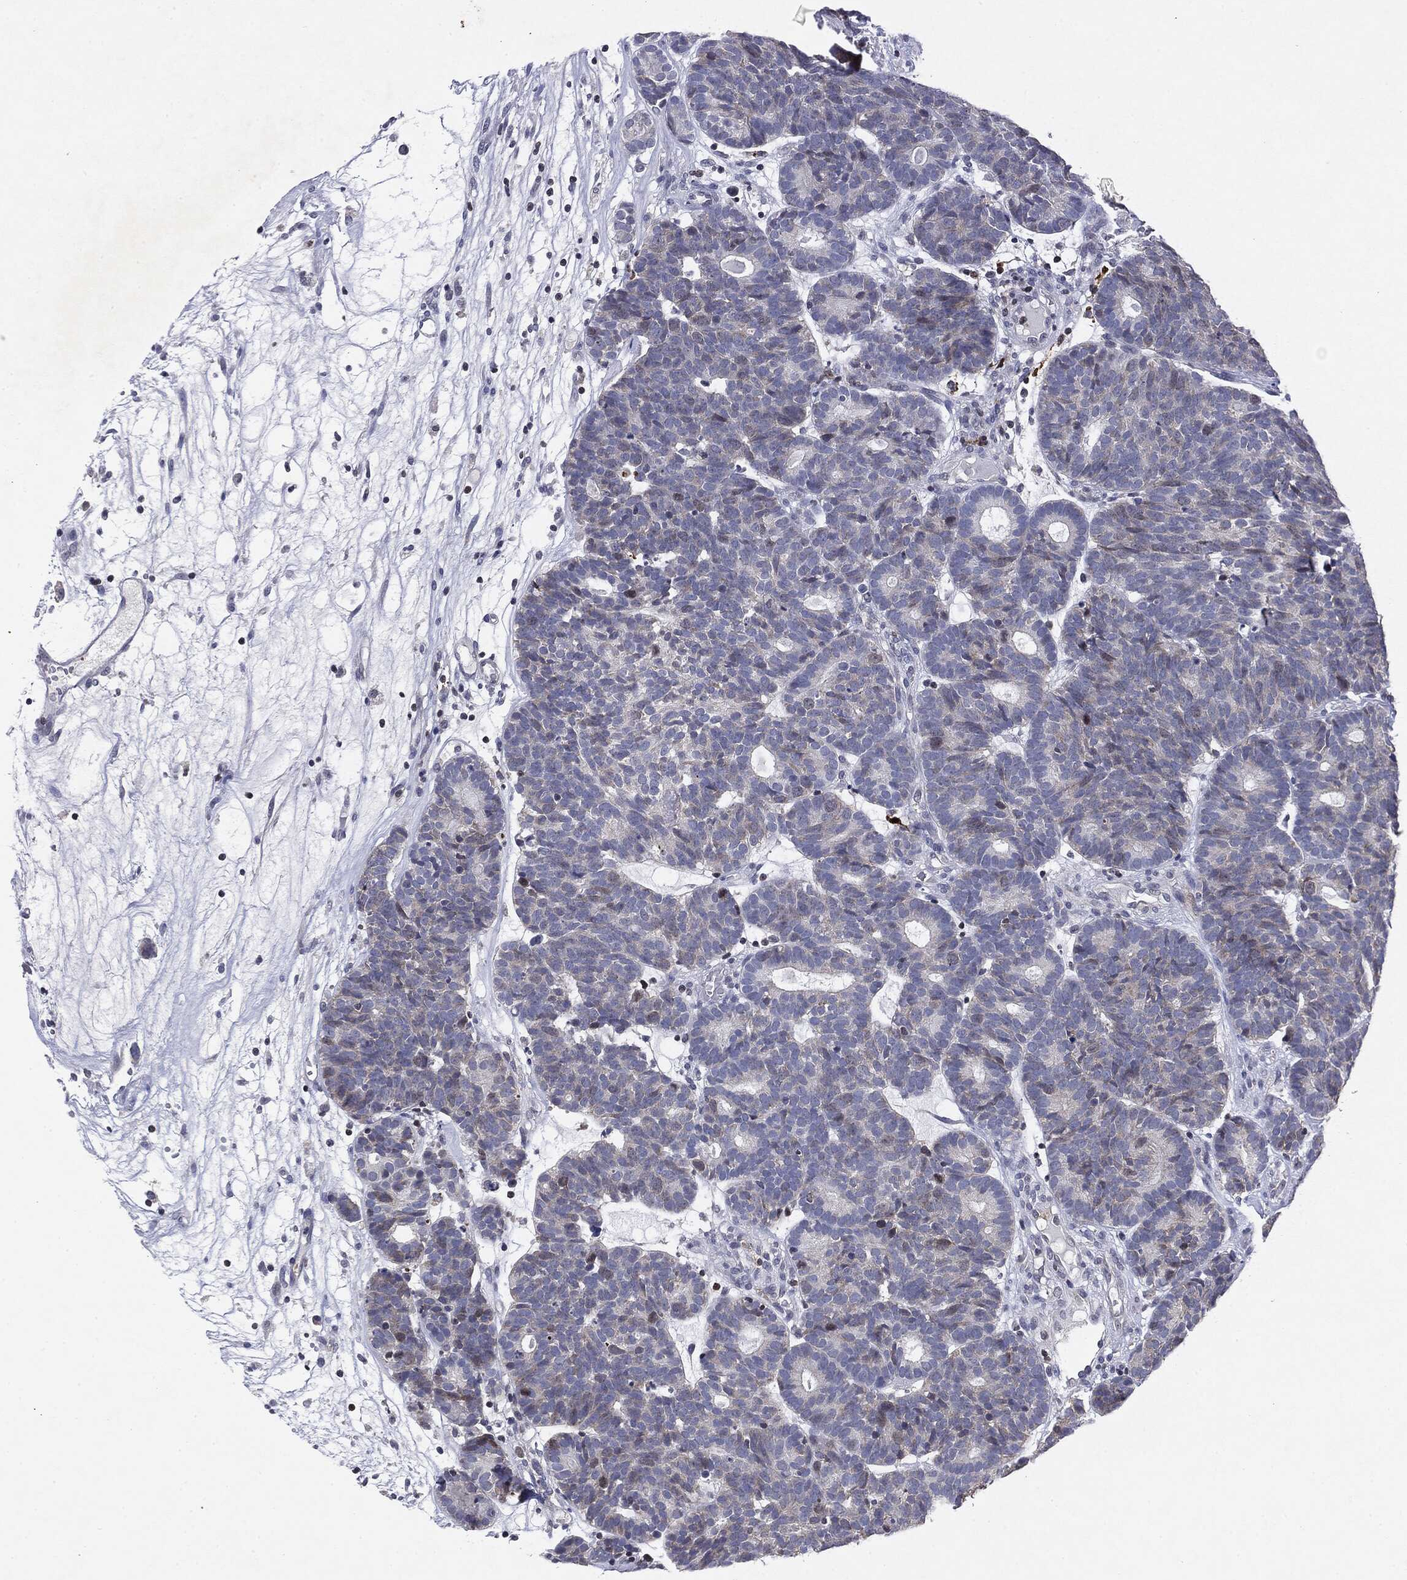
{"staining": {"intensity": "moderate", "quantity": "<25%", "location": "cytoplasmic/membranous,nuclear"}, "tissue": "head and neck cancer", "cell_type": "Tumor cells", "image_type": "cancer", "snomed": [{"axis": "morphology", "description": "Adenocarcinoma, NOS"}, {"axis": "topography", "description": "Head-Neck"}], "caption": "Adenocarcinoma (head and neck) was stained to show a protein in brown. There is low levels of moderate cytoplasmic/membranous and nuclear staining in approximately <25% of tumor cells.", "gene": "KIF2C", "patient": {"sex": "female", "age": 81}}